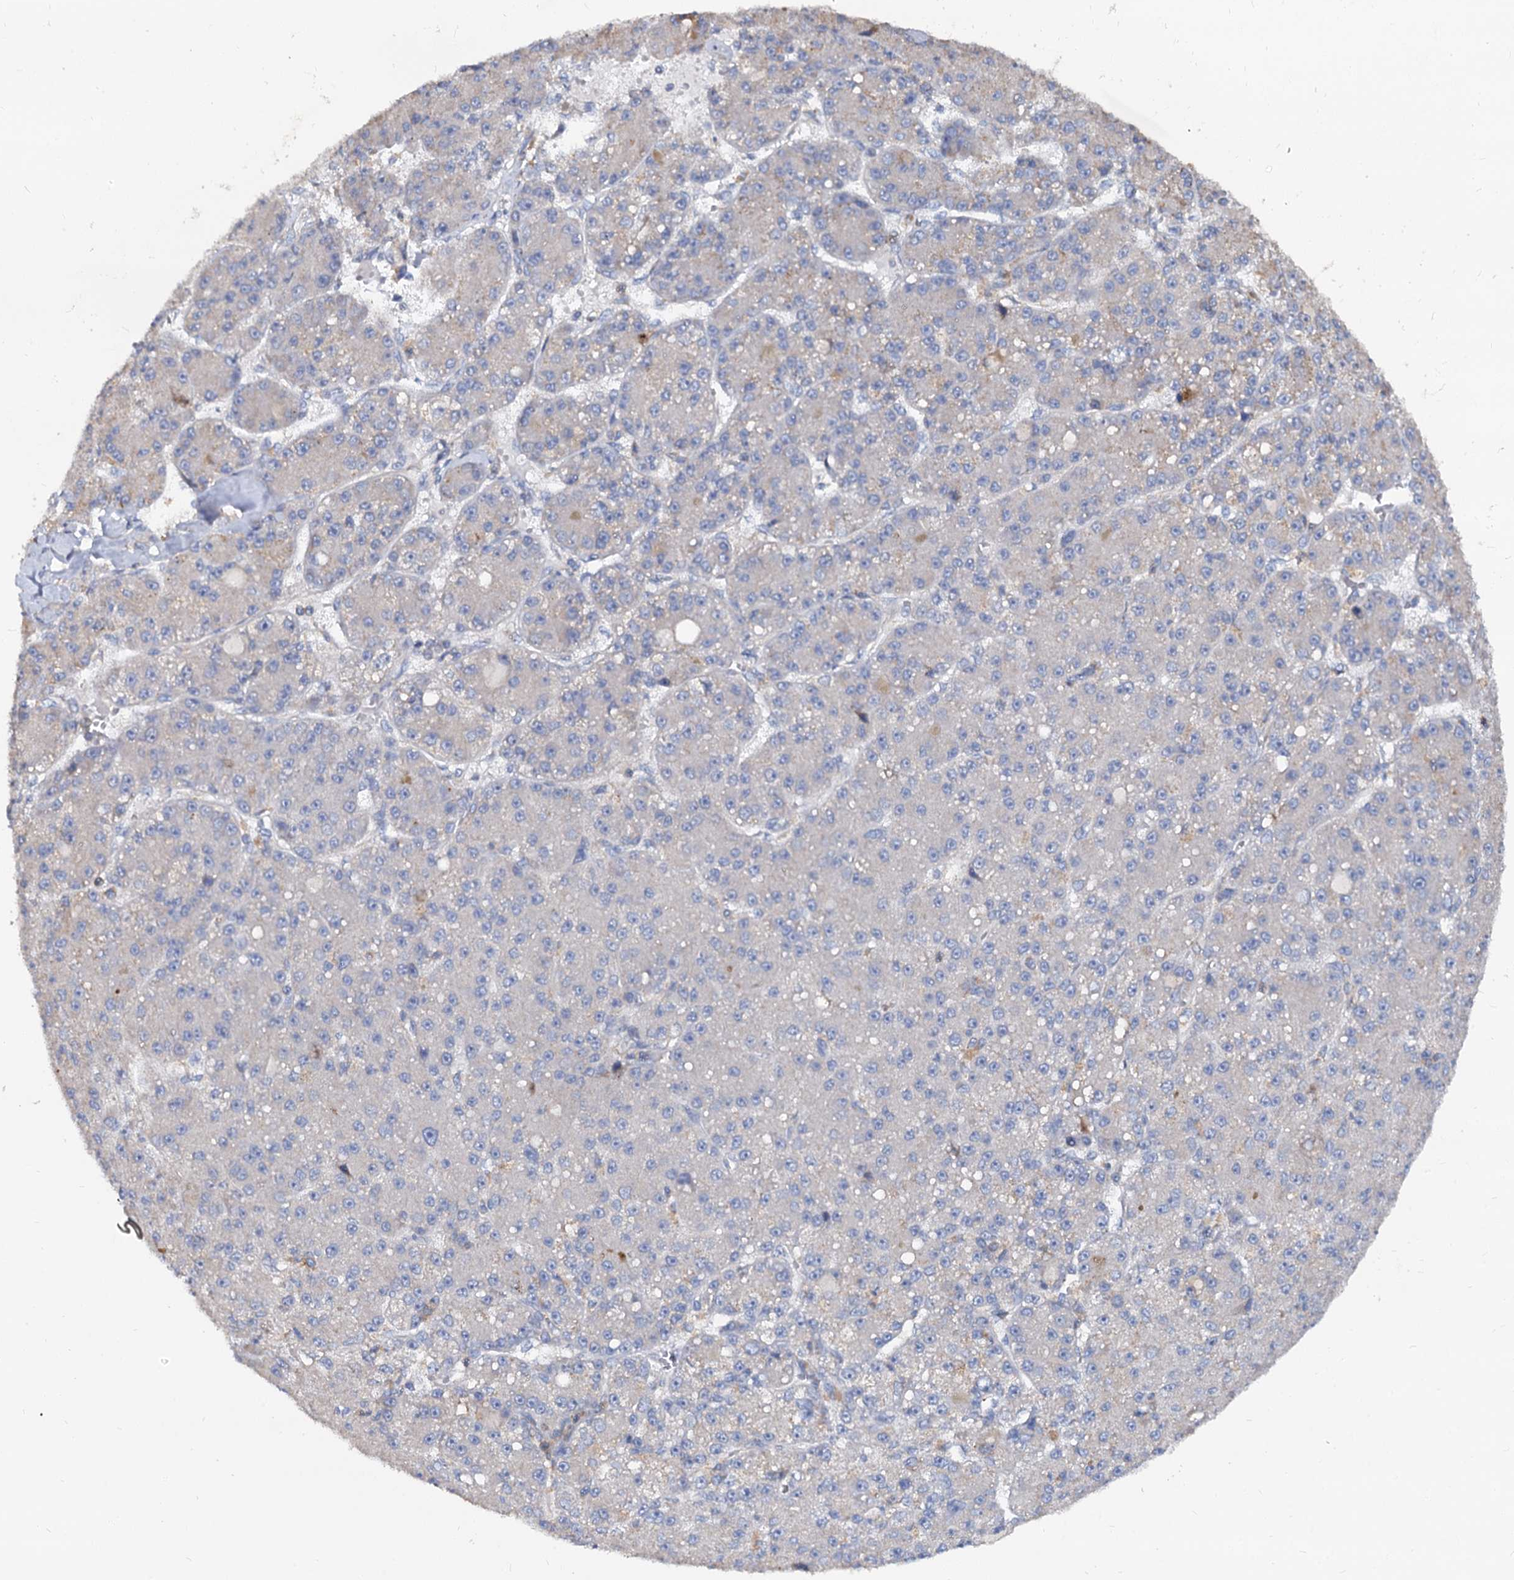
{"staining": {"intensity": "negative", "quantity": "none", "location": "none"}, "tissue": "liver cancer", "cell_type": "Tumor cells", "image_type": "cancer", "snomed": [{"axis": "morphology", "description": "Carcinoma, Hepatocellular, NOS"}, {"axis": "topography", "description": "Liver"}], "caption": "The immunohistochemistry histopathology image has no significant staining in tumor cells of hepatocellular carcinoma (liver) tissue. (DAB (3,3'-diaminobenzidine) immunohistochemistry, high magnification).", "gene": "ANKRD13A", "patient": {"sex": "male", "age": 67}}